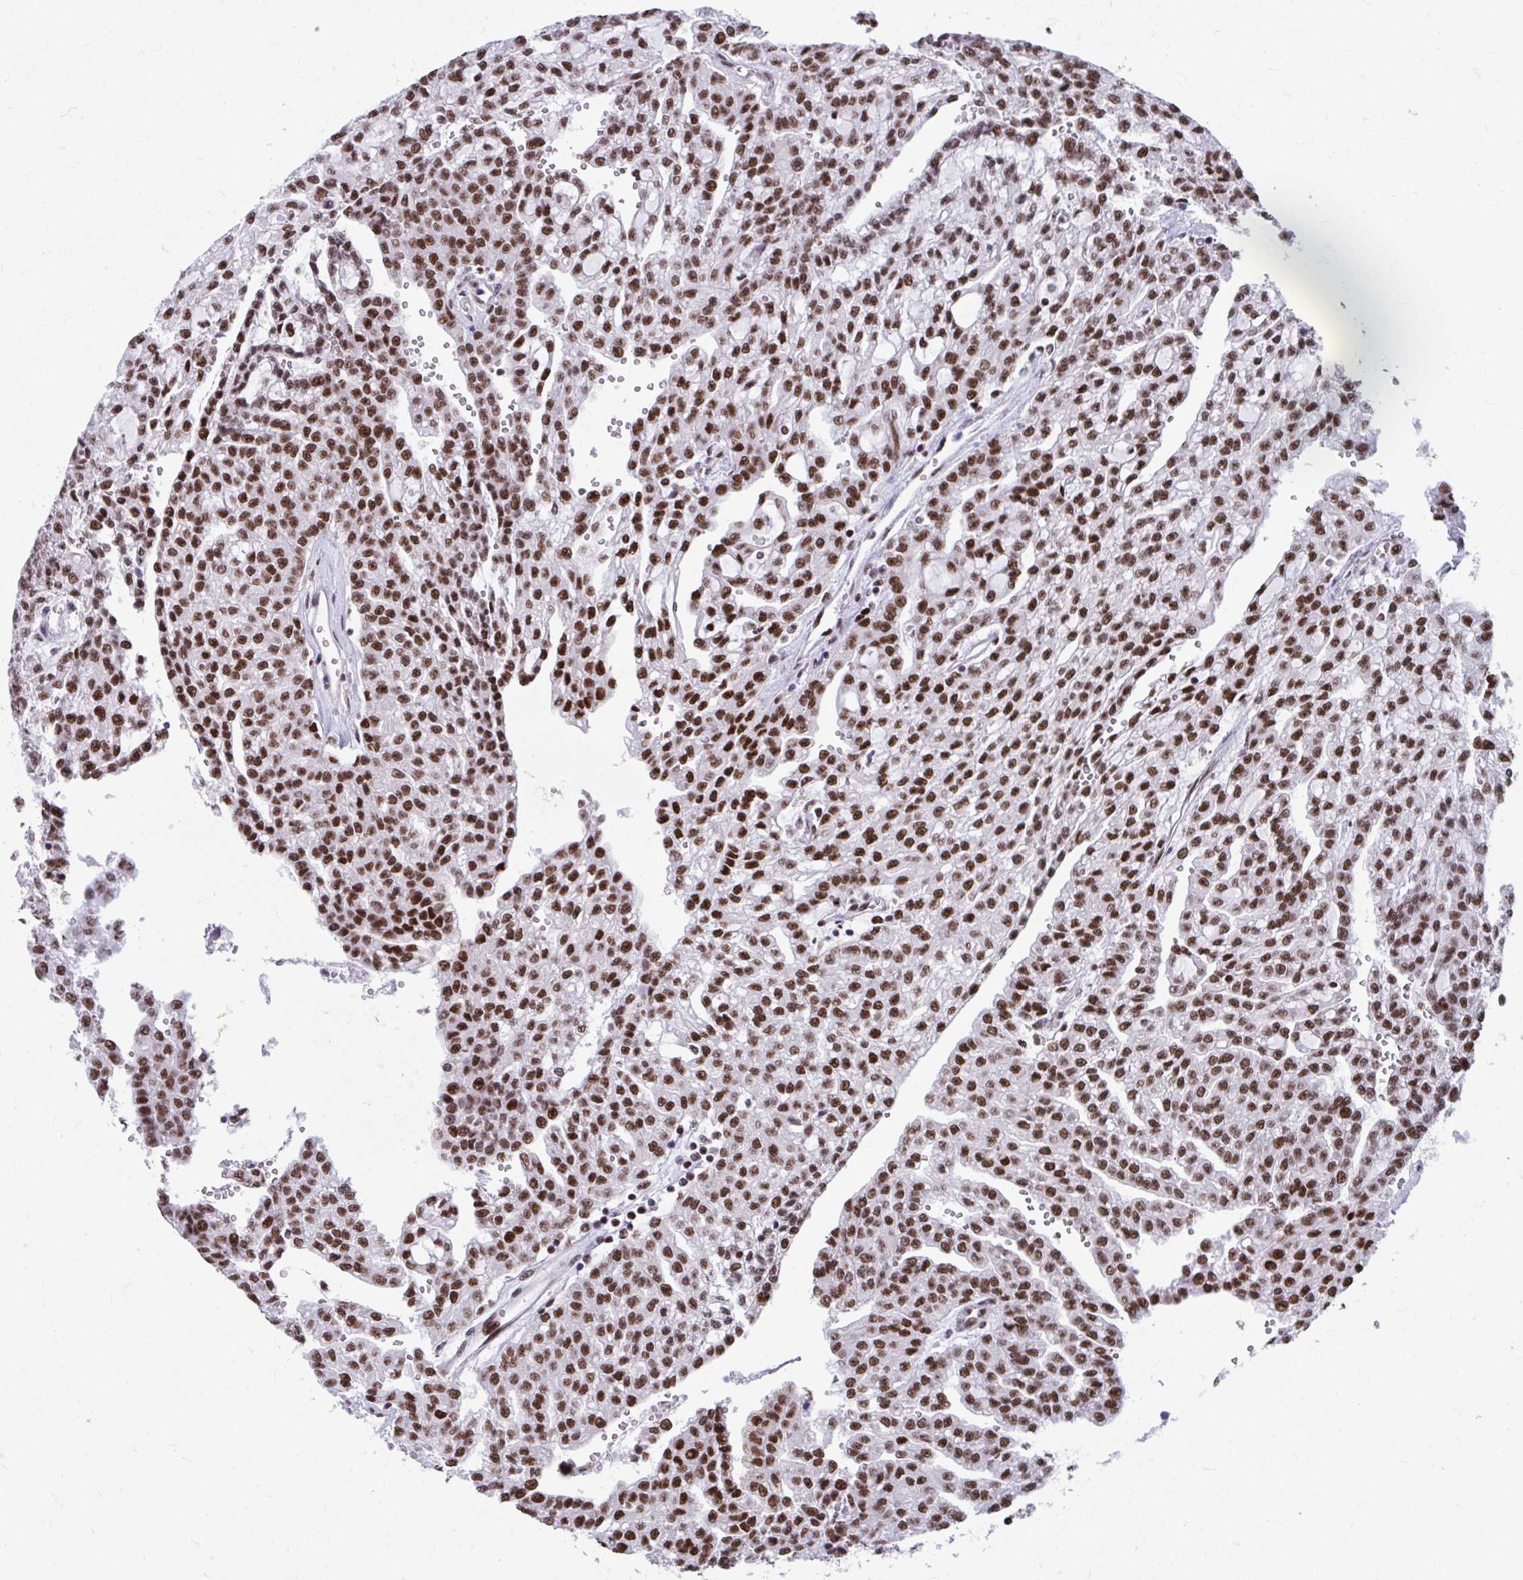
{"staining": {"intensity": "strong", "quantity": ">75%", "location": "nuclear"}, "tissue": "renal cancer", "cell_type": "Tumor cells", "image_type": "cancer", "snomed": [{"axis": "morphology", "description": "Adenocarcinoma, NOS"}, {"axis": "topography", "description": "Kidney"}], "caption": "The photomicrograph exhibits staining of renal cancer, revealing strong nuclear protein expression (brown color) within tumor cells.", "gene": "SLC35C2", "patient": {"sex": "male", "age": 63}}